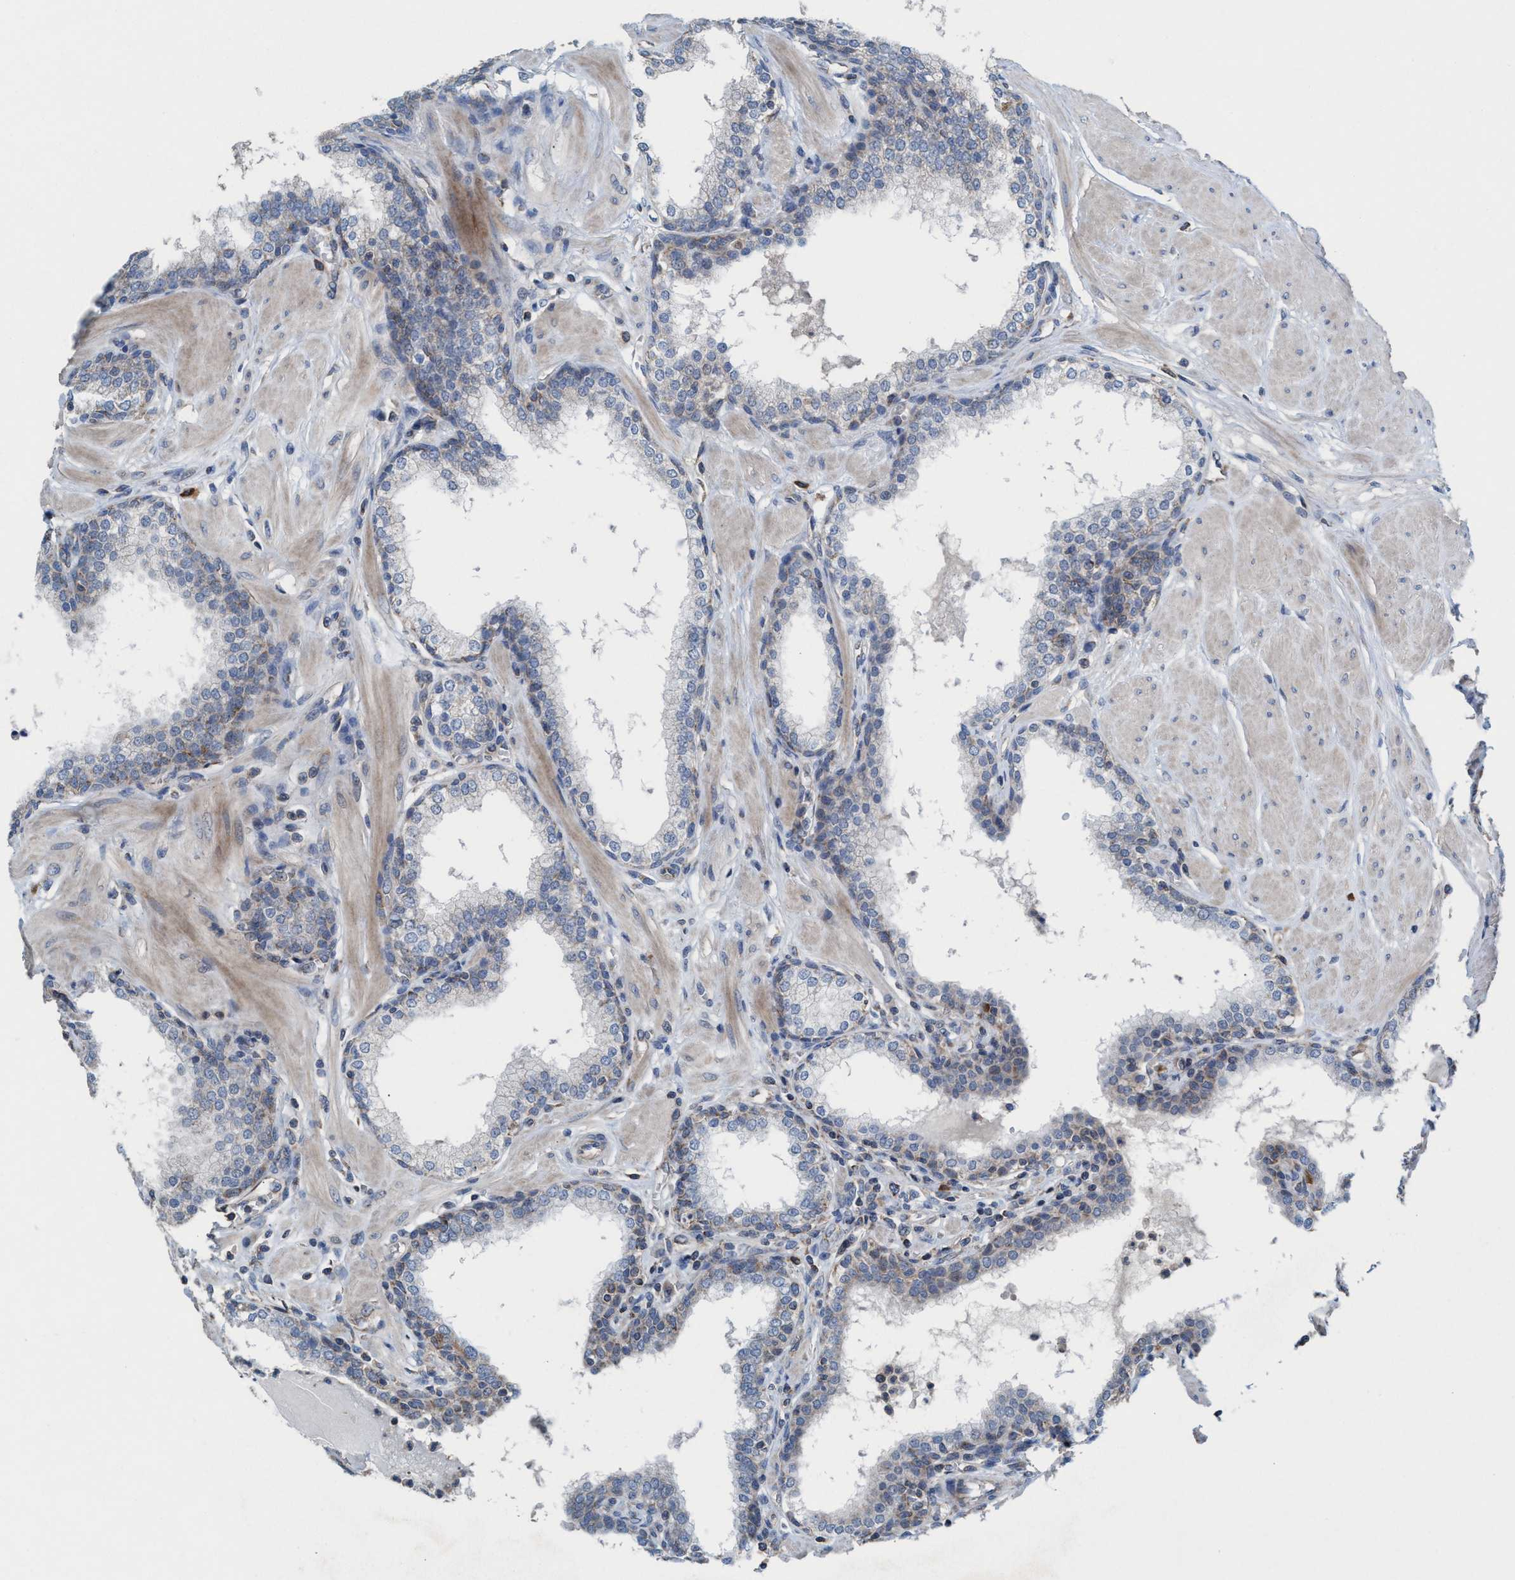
{"staining": {"intensity": "moderate", "quantity": "<25%", "location": "cytoplasmic/membranous"}, "tissue": "prostate", "cell_type": "Glandular cells", "image_type": "normal", "snomed": [{"axis": "morphology", "description": "Normal tissue, NOS"}, {"axis": "topography", "description": "Prostate"}], "caption": "High-power microscopy captured an immunohistochemistry micrograph of benign prostate, revealing moderate cytoplasmic/membranous positivity in approximately <25% of glandular cells. (DAB (3,3'-diaminobenzidine) IHC with brightfield microscopy, high magnification).", "gene": "MRM1", "patient": {"sex": "male", "age": 51}}